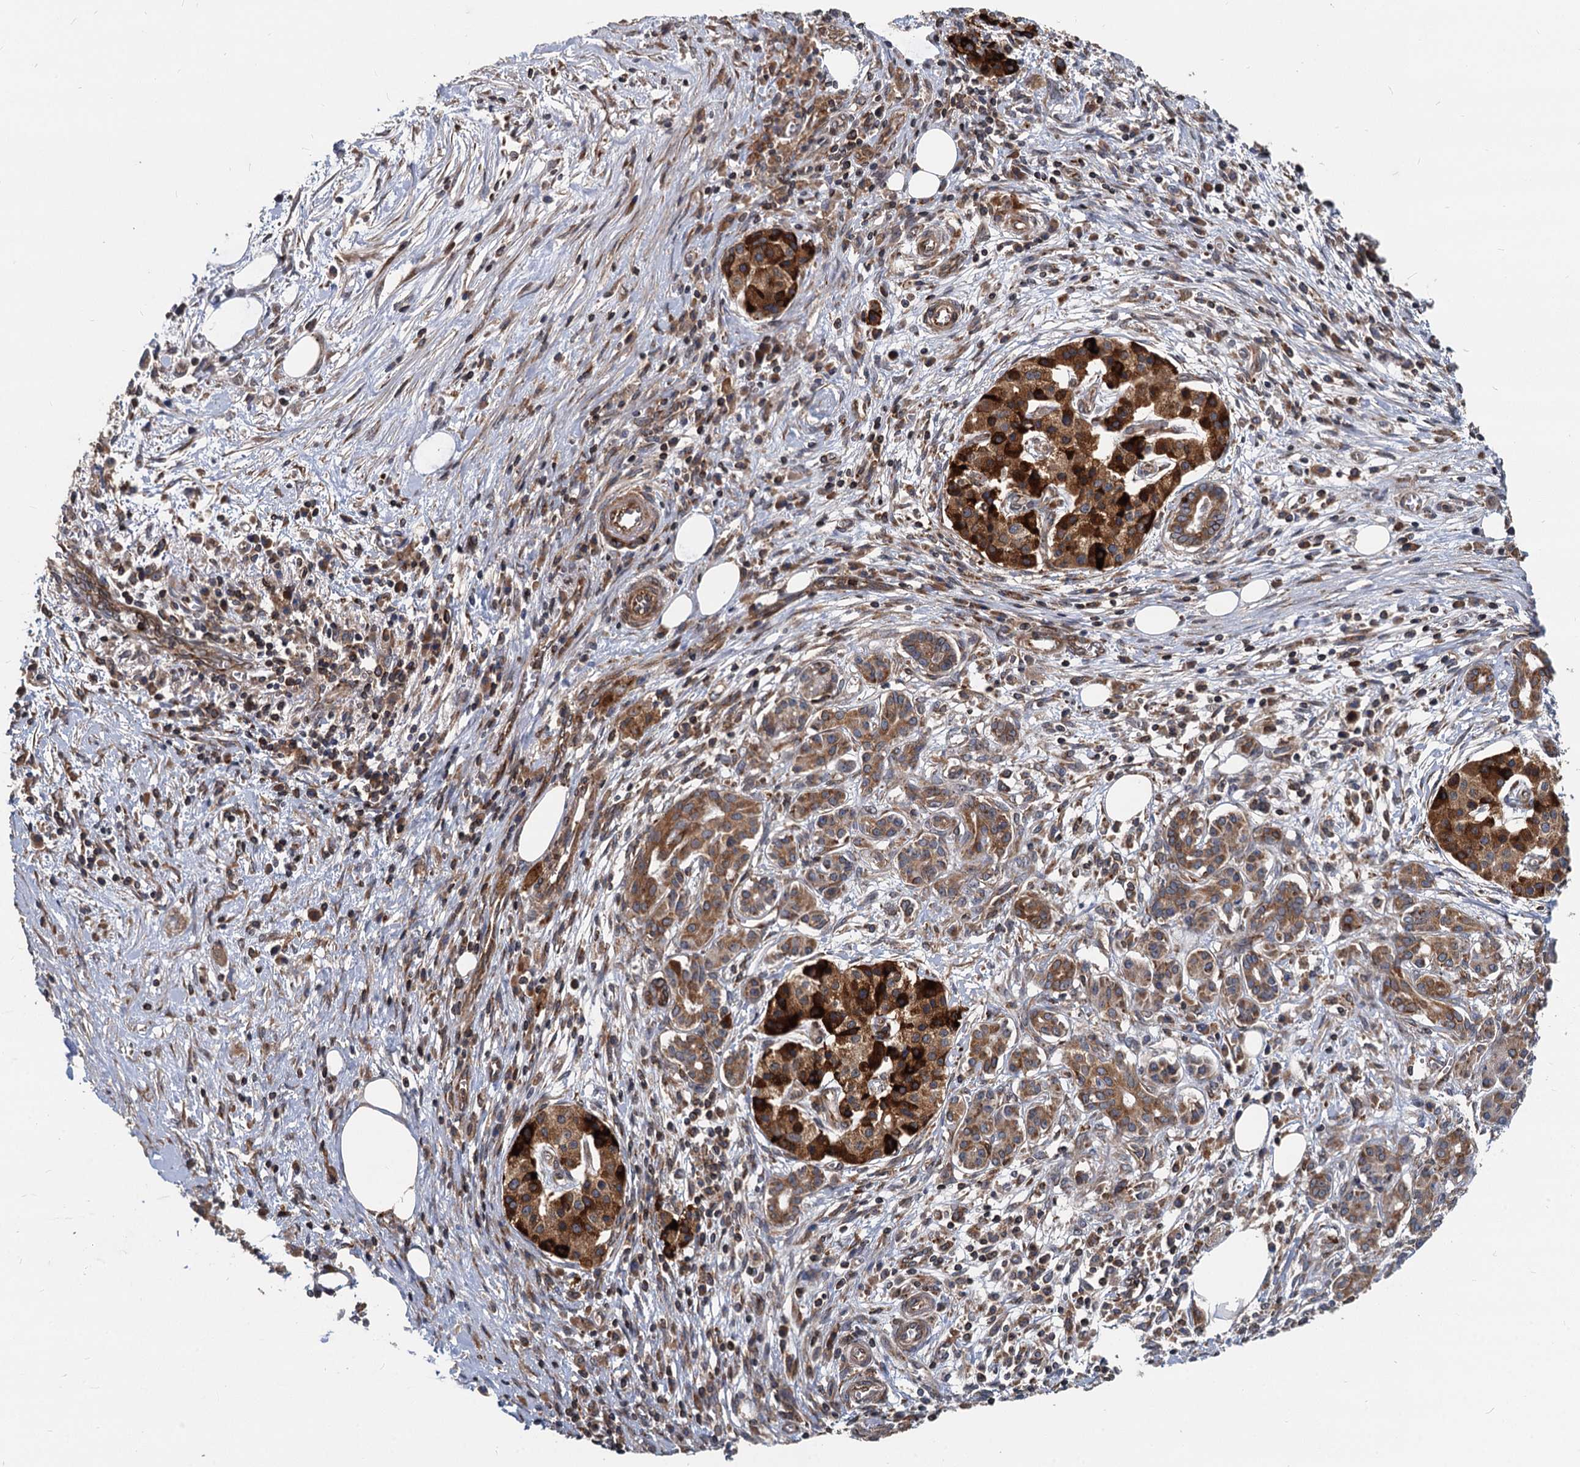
{"staining": {"intensity": "strong", "quantity": "25%-75%", "location": "cytoplasmic/membranous"}, "tissue": "pancreatic cancer", "cell_type": "Tumor cells", "image_type": "cancer", "snomed": [{"axis": "morphology", "description": "Adenocarcinoma, NOS"}, {"axis": "topography", "description": "Pancreas"}], "caption": "A brown stain labels strong cytoplasmic/membranous positivity of a protein in human pancreatic adenocarcinoma tumor cells.", "gene": "STIM1", "patient": {"sex": "female", "age": 73}}